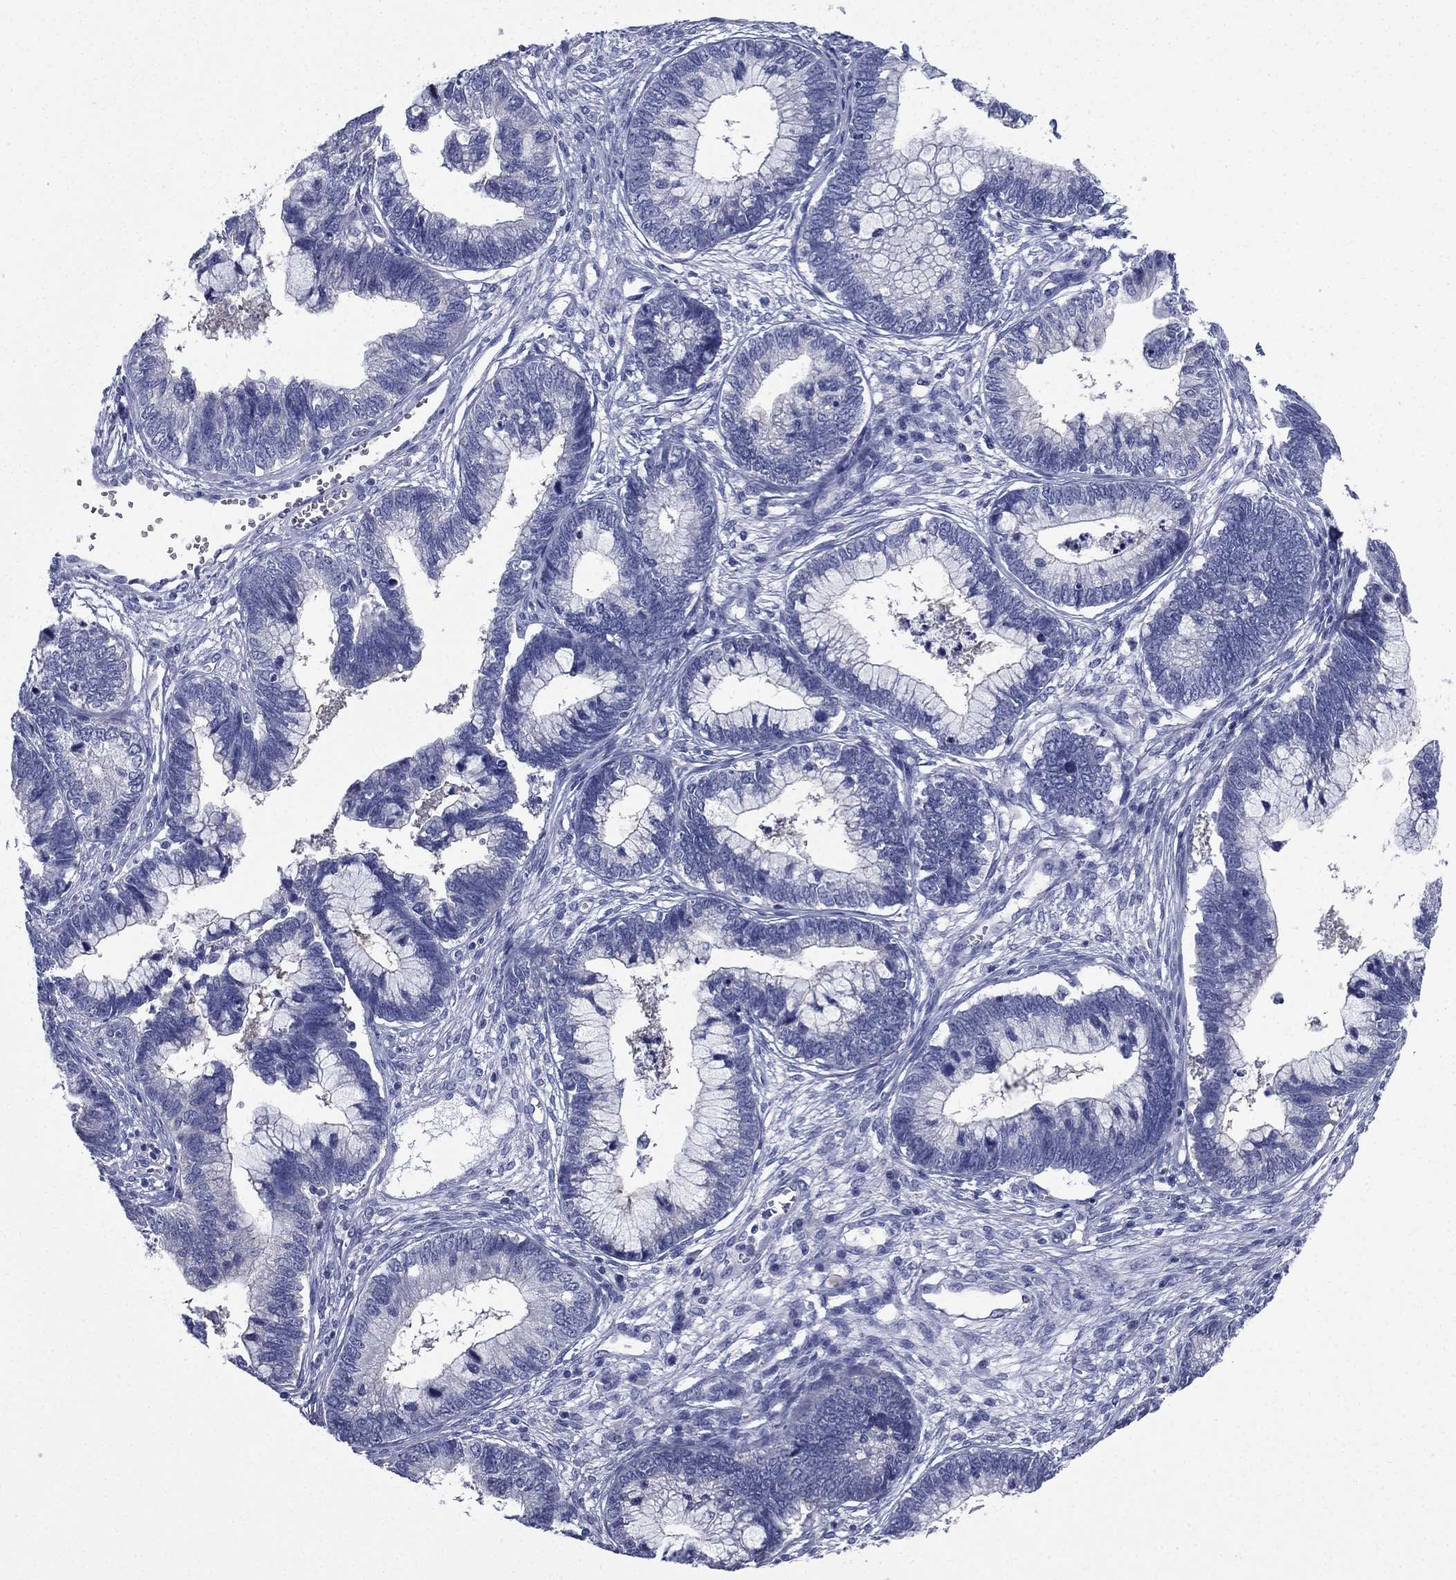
{"staining": {"intensity": "negative", "quantity": "none", "location": "none"}, "tissue": "cervical cancer", "cell_type": "Tumor cells", "image_type": "cancer", "snomed": [{"axis": "morphology", "description": "Adenocarcinoma, NOS"}, {"axis": "topography", "description": "Cervix"}], "caption": "Immunohistochemistry of cervical cancer exhibits no staining in tumor cells. (IHC, brightfield microscopy, high magnification).", "gene": "FCER2", "patient": {"sex": "female", "age": 44}}